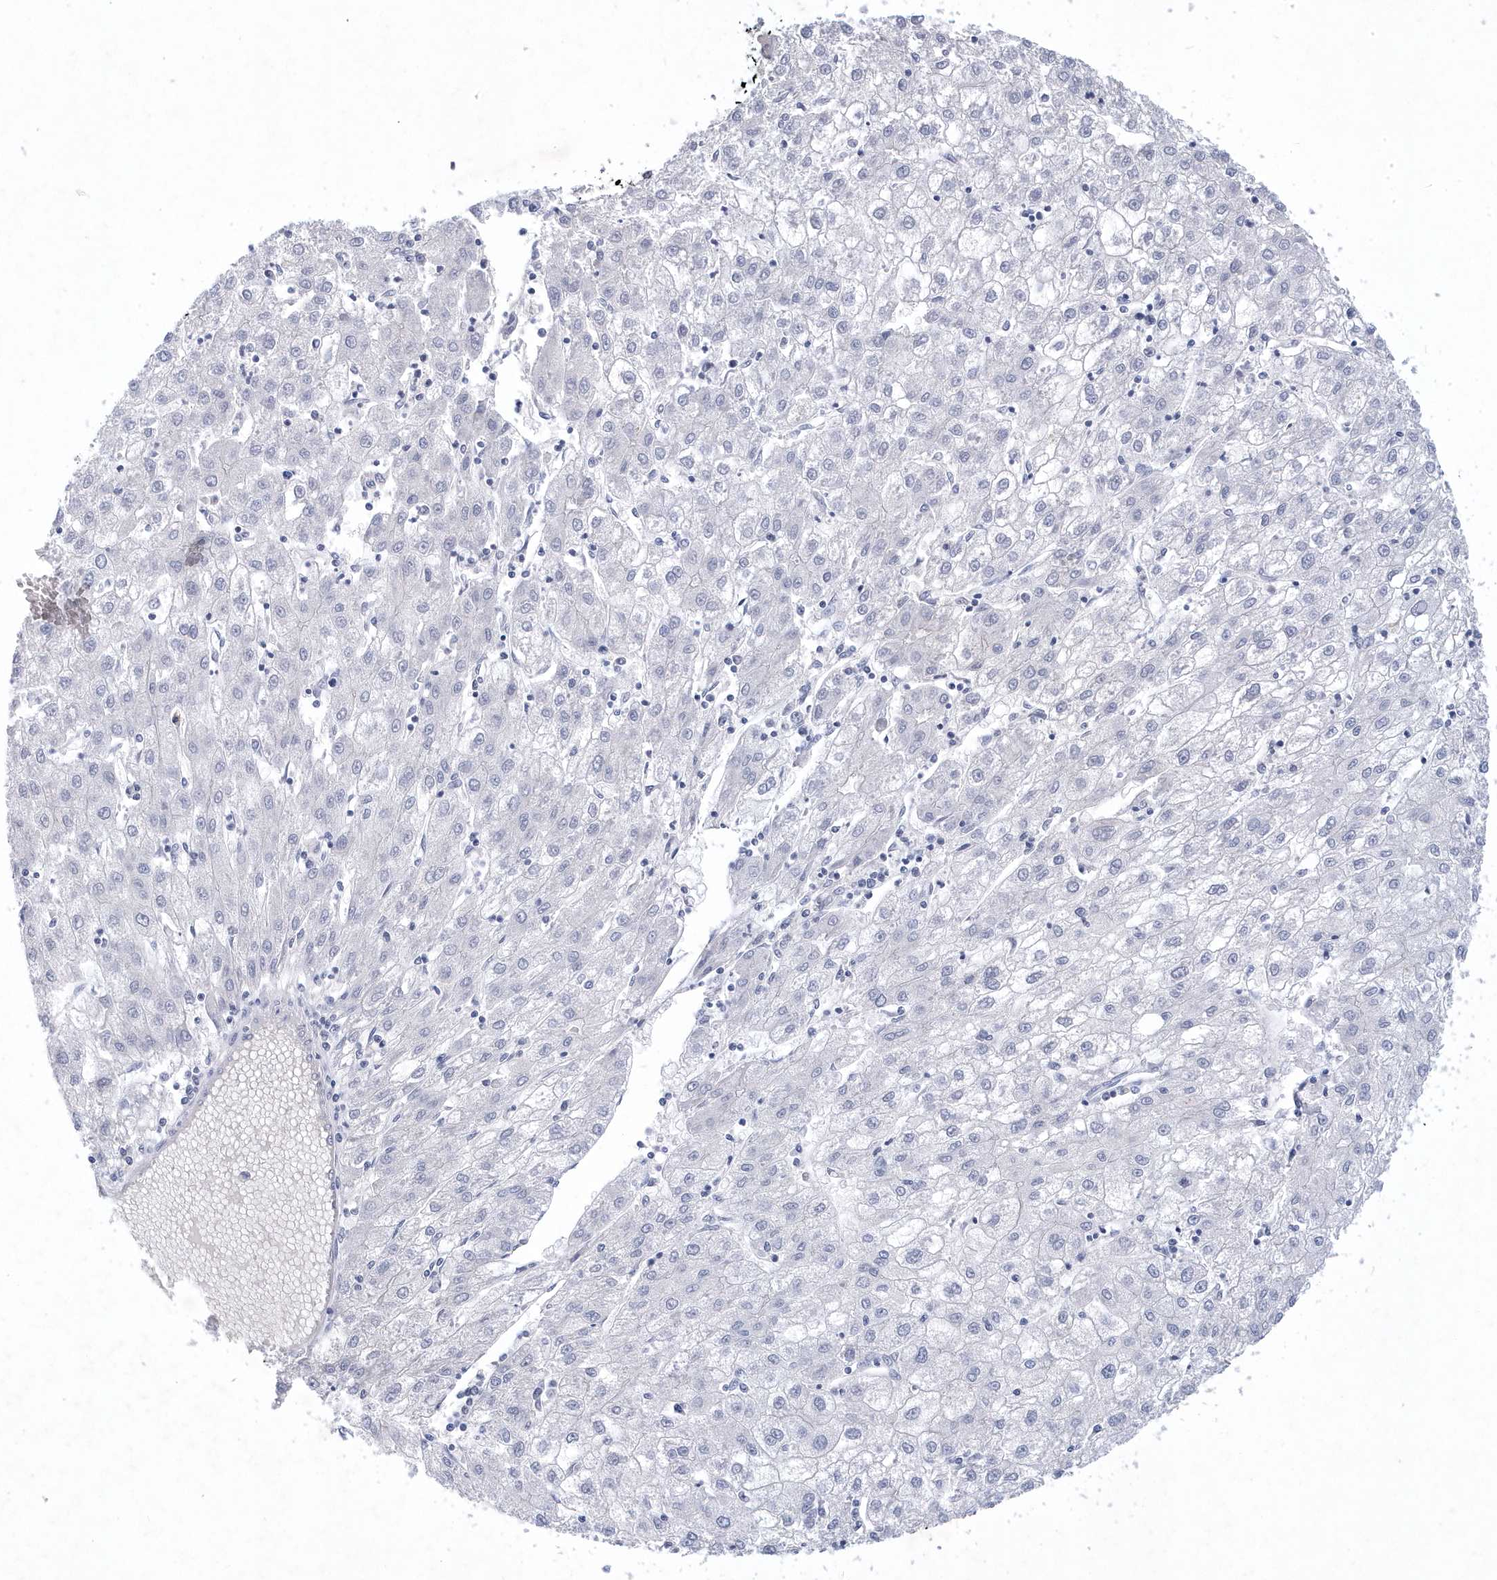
{"staining": {"intensity": "negative", "quantity": "none", "location": "none"}, "tissue": "liver cancer", "cell_type": "Tumor cells", "image_type": "cancer", "snomed": [{"axis": "morphology", "description": "Carcinoma, Hepatocellular, NOS"}, {"axis": "topography", "description": "Liver"}], "caption": "Tumor cells are negative for brown protein staining in liver cancer (hepatocellular carcinoma).", "gene": "SRGAP3", "patient": {"sex": "male", "age": 72}}